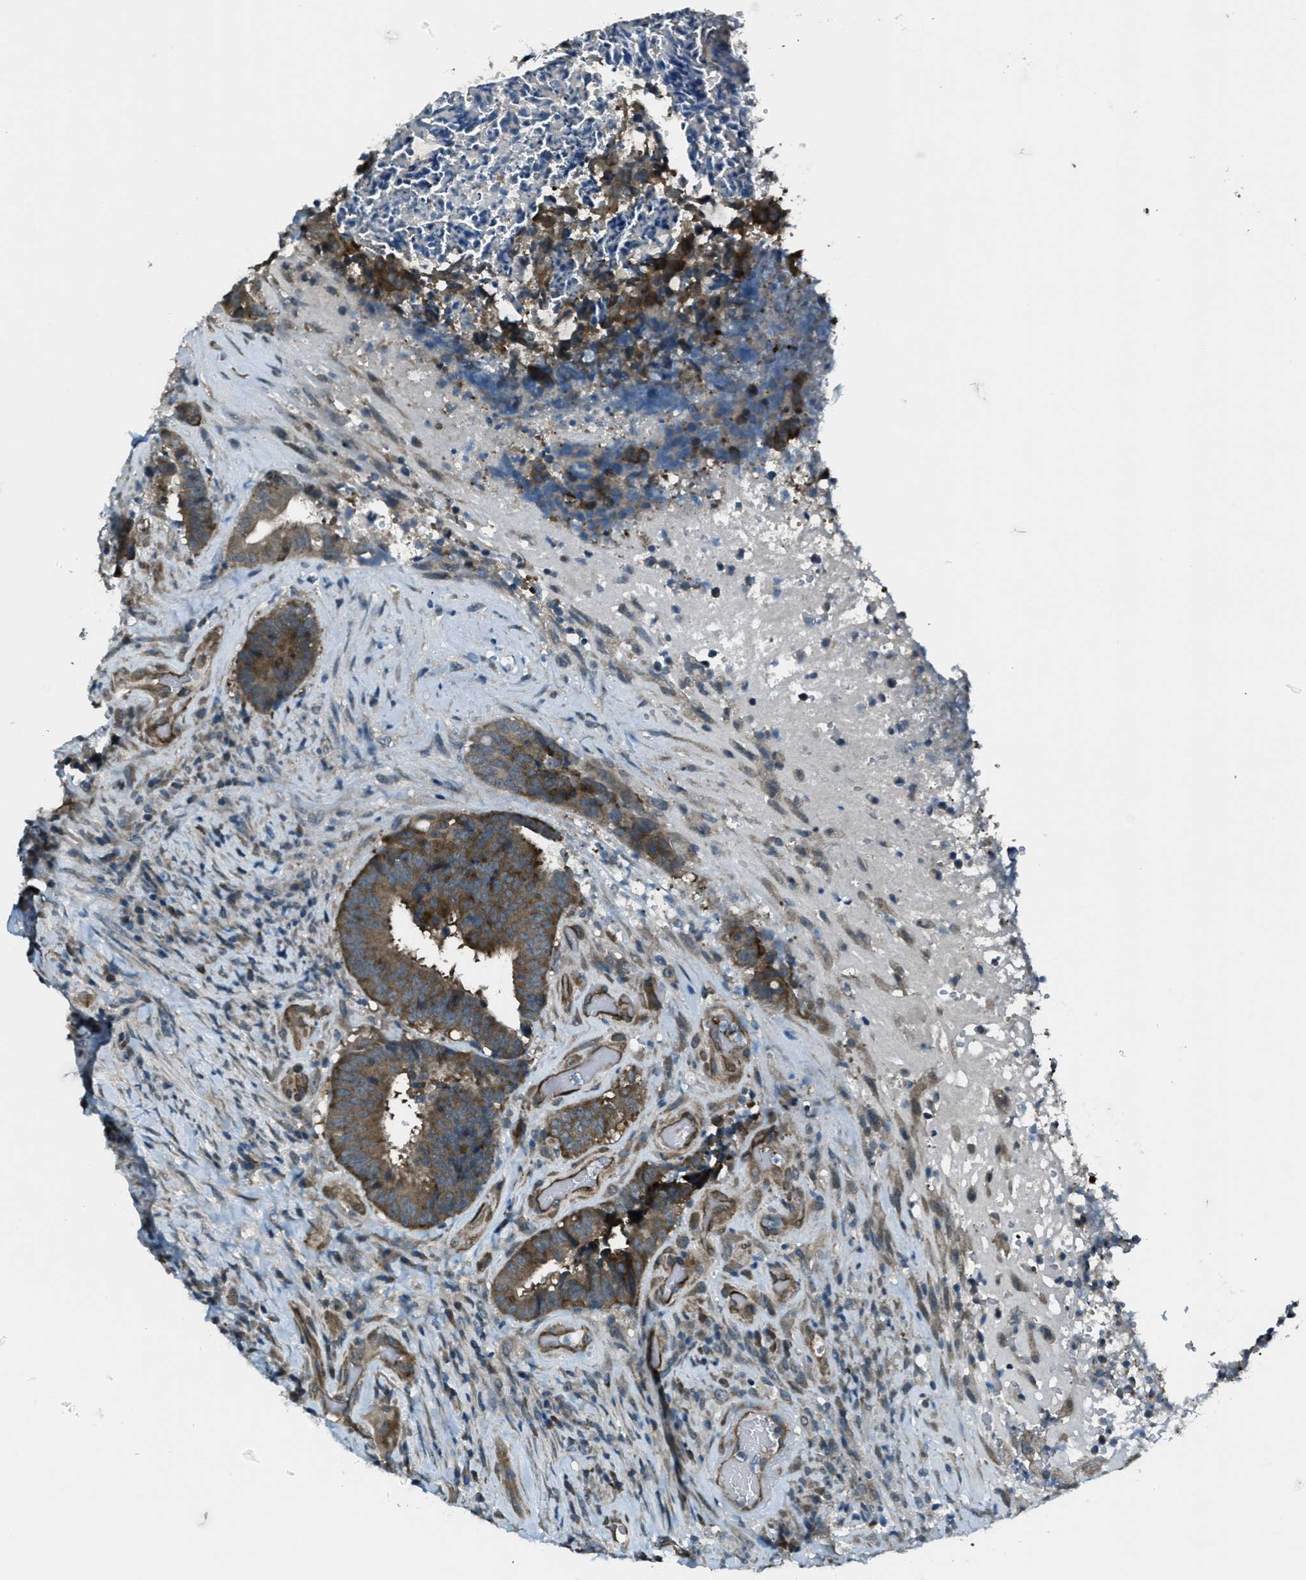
{"staining": {"intensity": "moderate", "quantity": ">75%", "location": "cytoplasmic/membranous"}, "tissue": "colorectal cancer", "cell_type": "Tumor cells", "image_type": "cancer", "snomed": [{"axis": "morphology", "description": "Adenocarcinoma, NOS"}, {"axis": "topography", "description": "Rectum"}], "caption": "Tumor cells exhibit medium levels of moderate cytoplasmic/membranous positivity in approximately >75% of cells in human colorectal adenocarcinoma.", "gene": "ASAP2", "patient": {"sex": "male", "age": 72}}